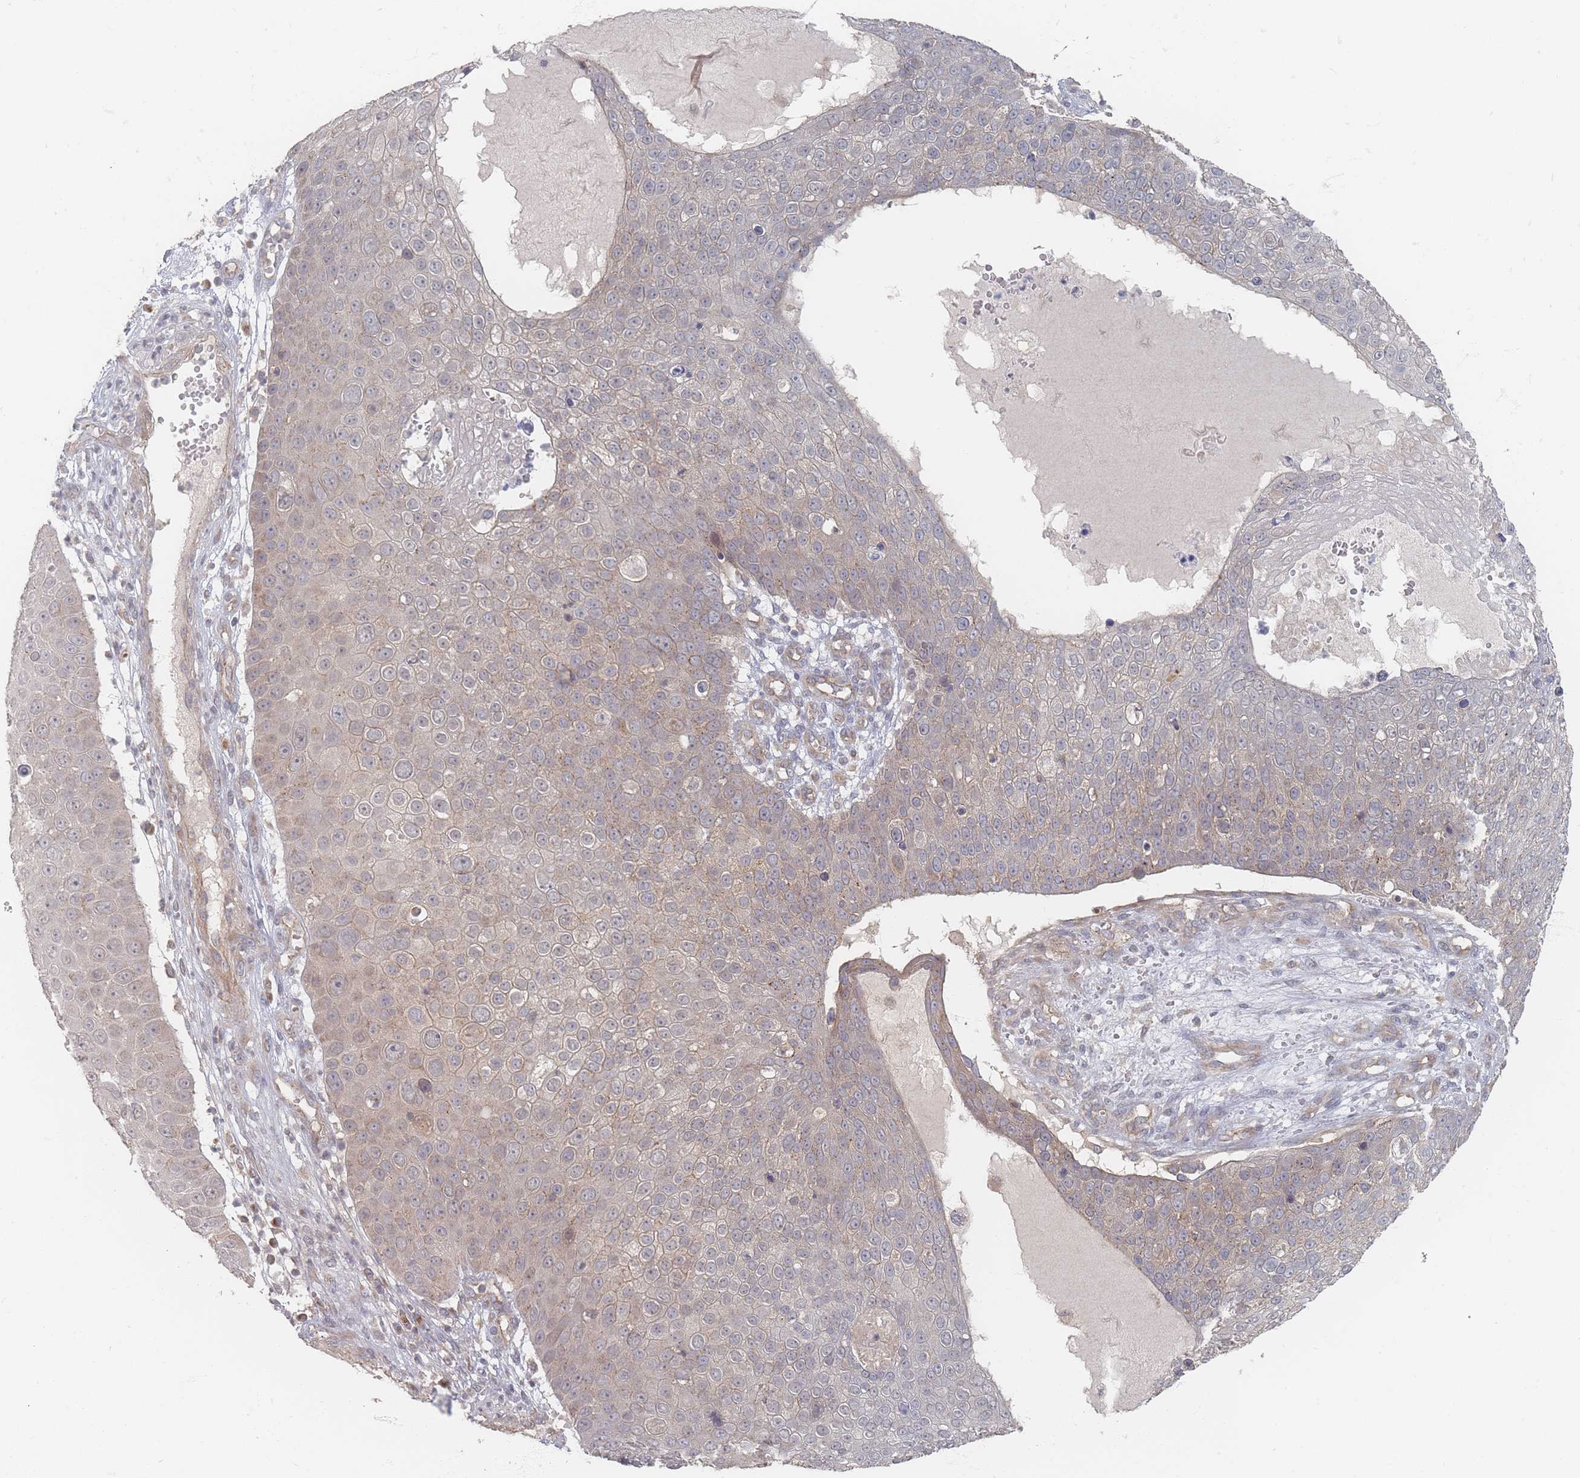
{"staining": {"intensity": "weak", "quantity": "<25%", "location": "cytoplasmic/membranous"}, "tissue": "skin cancer", "cell_type": "Tumor cells", "image_type": "cancer", "snomed": [{"axis": "morphology", "description": "Squamous cell carcinoma, NOS"}, {"axis": "topography", "description": "Skin"}], "caption": "High power microscopy histopathology image of an immunohistochemistry micrograph of skin cancer, revealing no significant positivity in tumor cells. (DAB immunohistochemistry (IHC) with hematoxylin counter stain).", "gene": "GLE1", "patient": {"sex": "male", "age": 71}}